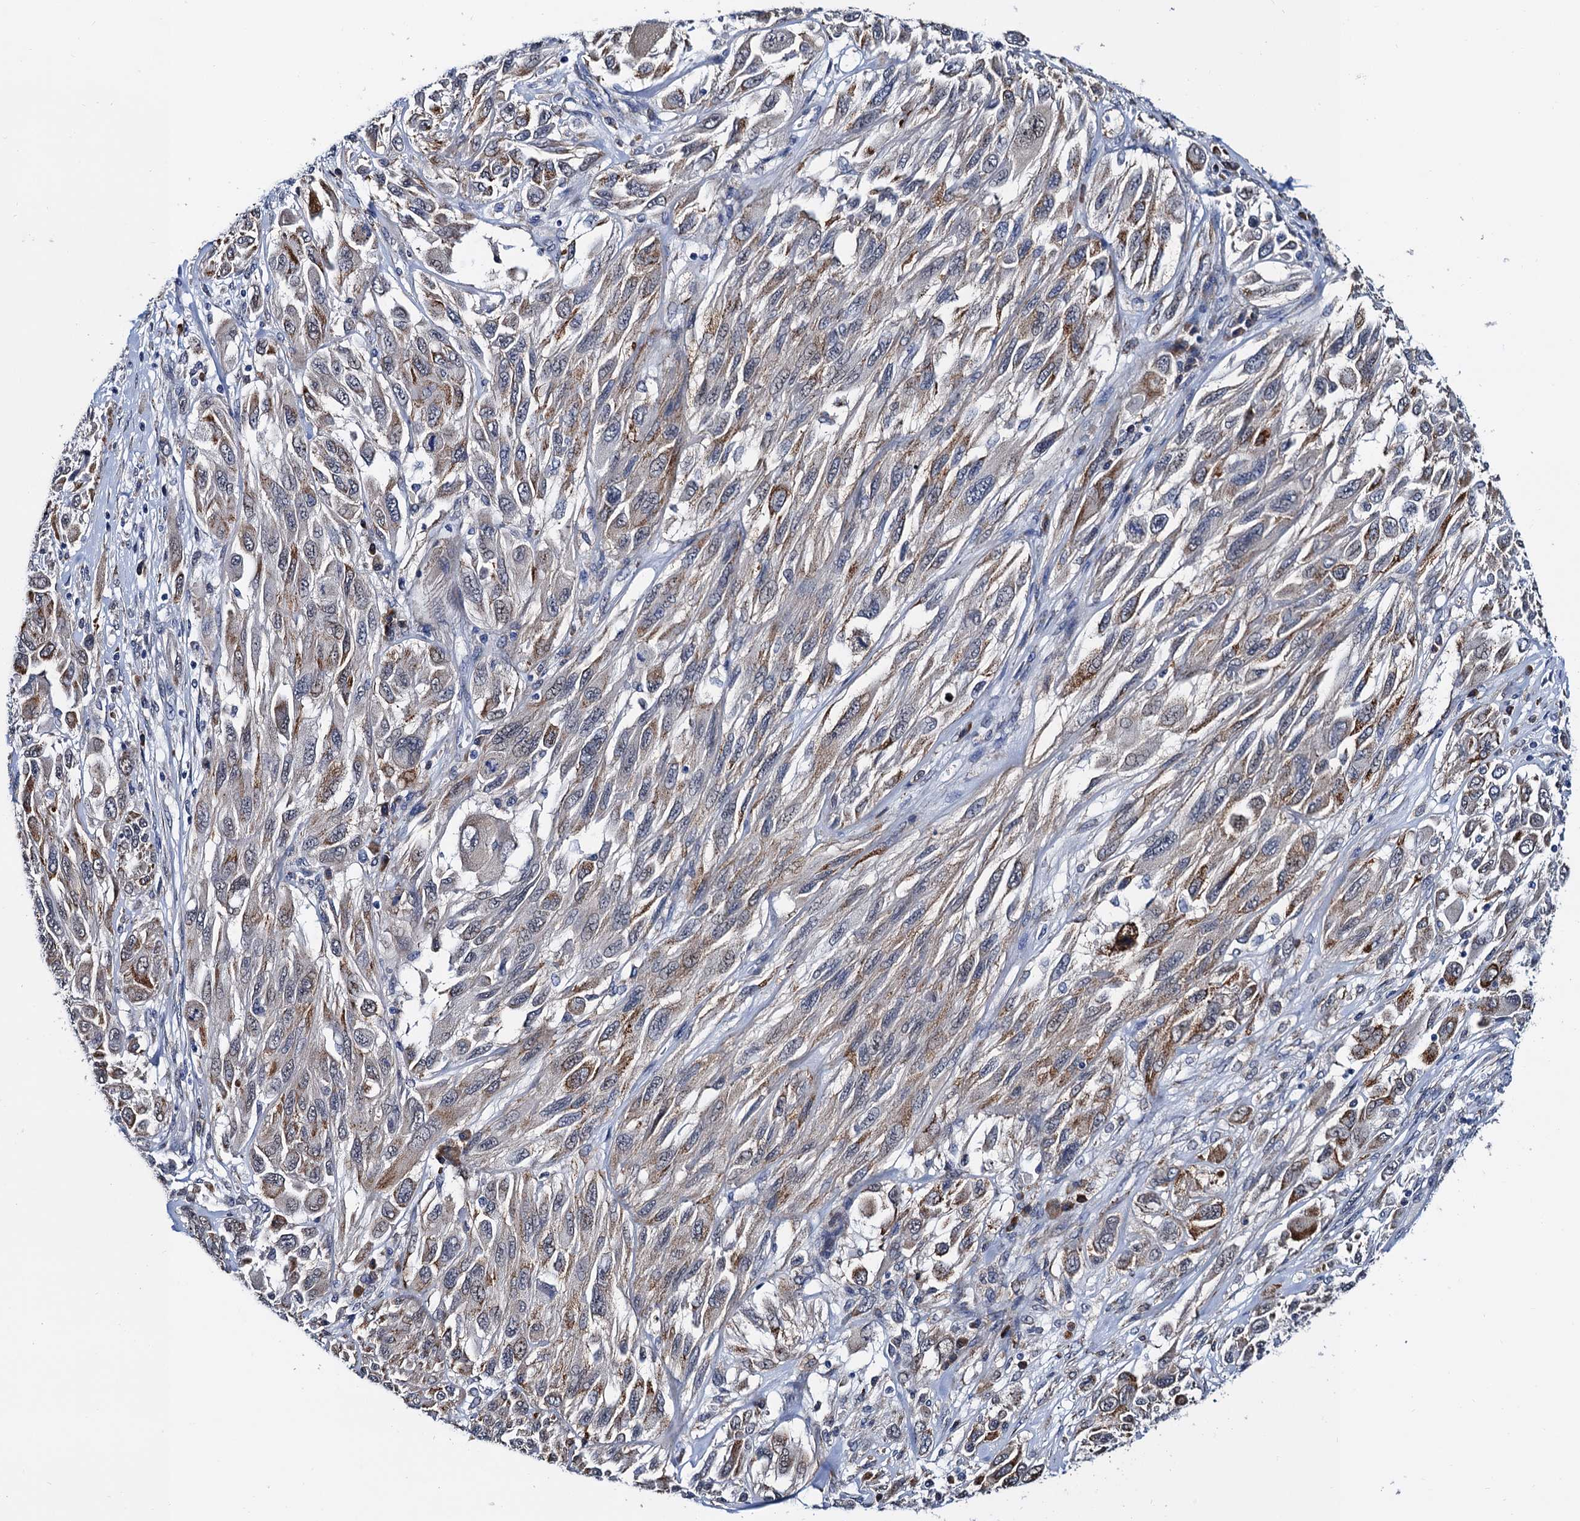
{"staining": {"intensity": "moderate", "quantity": "25%-75%", "location": "cytoplasmic/membranous"}, "tissue": "melanoma", "cell_type": "Tumor cells", "image_type": "cancer", "snomed": [{"axis": "morphology", "description": "Malignant melanoma, NOS"}, {"axis": "topography", "description": "Skin"}], "caption": "Protein expression analysis of malignant melanoma reveals moderate cytoplasmic/membranous staining in about 25%-75% of tumor cells. (Stains: DAB (3,3'-diaminobenzidine) in brown, nuclei in blue, Microscopy: brightfield microscopy at high magnification).", "gene": "SLC7A10", "patient": {"sex": "female", "age": 91}}